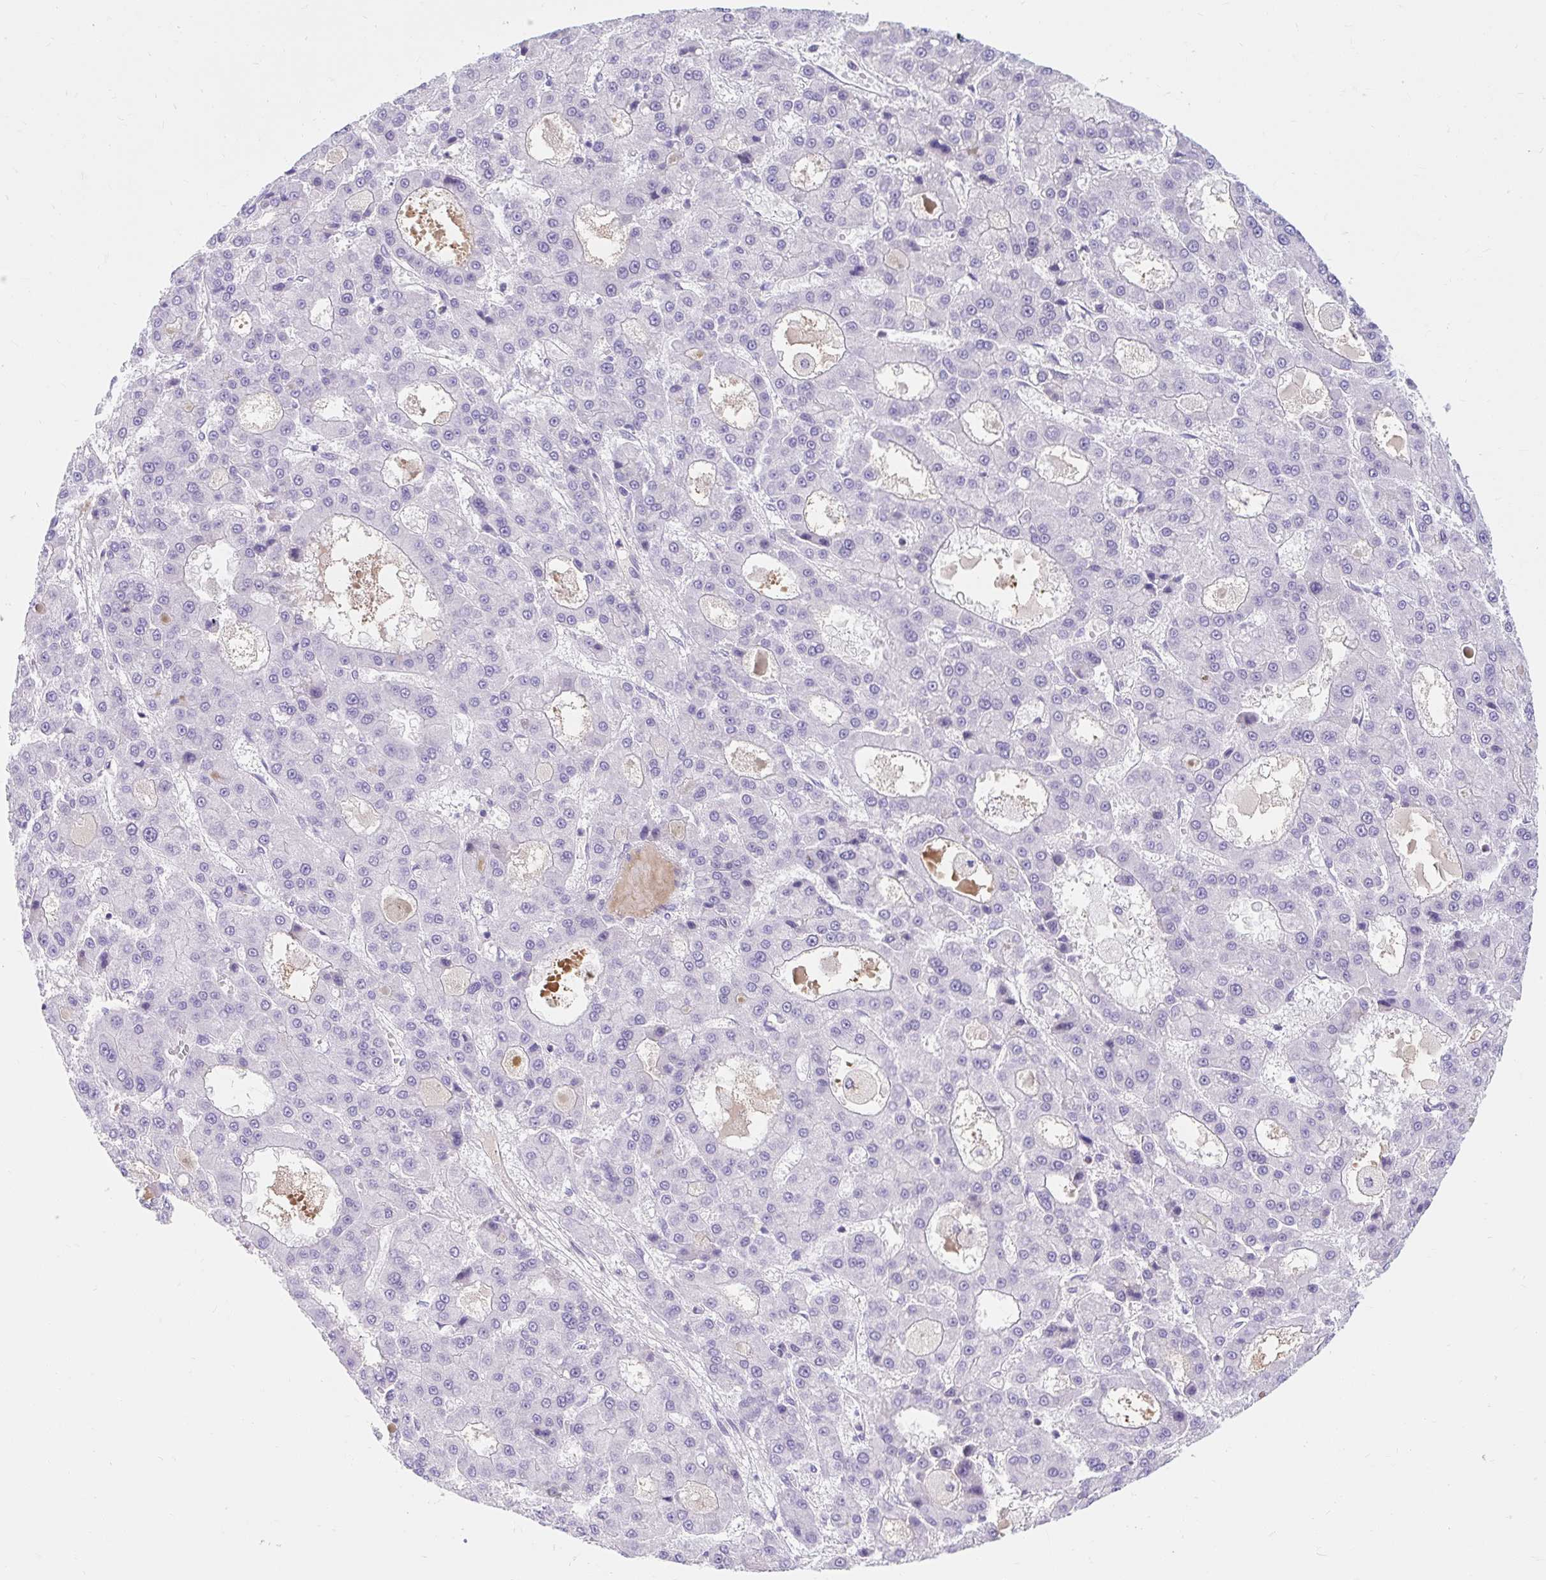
{"staining": {"intensity": "negative", "quantity": "none", "location": "none"}, "tissue": "liver cancer", "cell_type": "Tumor cells", "image_type": "cancer", "snomed": [{"axis": "morphology", "description": "Carcinoma, Hepatocellular, NOS"}, {"axis": "topography", "description": "Liver"}], "caption": "Immunohistochemical staining of liver cancer (hepatocellular carcinoma) shows no significant staining in tumor cells.", "gene": "SLC28A1", "patient": {"sex": "male", "age": 70}}